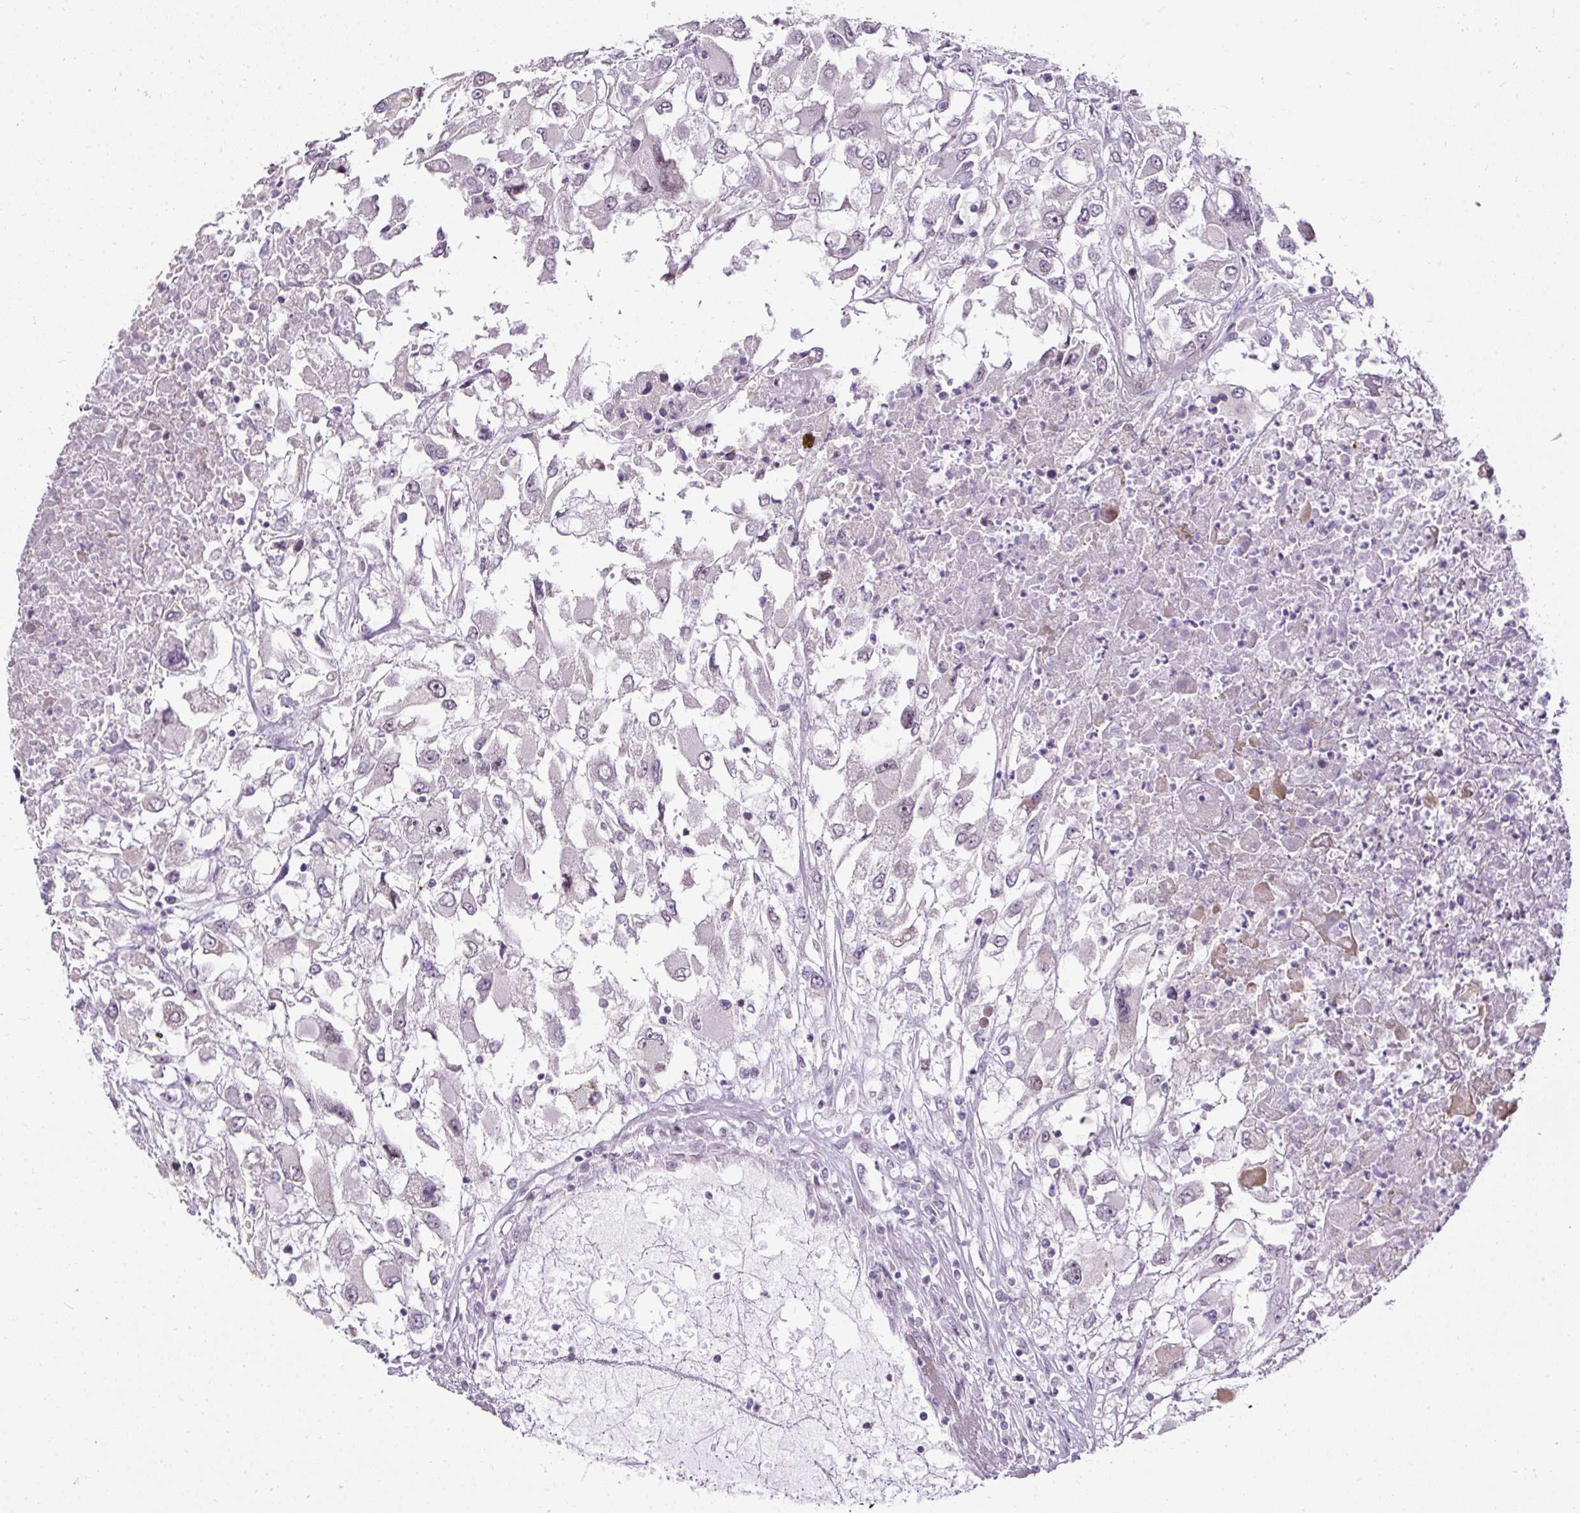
{"staining": {"intensity": "negative", "quantity": "none", "location": "none"}, "tissue": "renal cancer", "cell_type": "Tumor cells", "image_type": "cancer", "snomed": [{"axis": "morphology", "description": "Adenocarcinoma, NOS"}, {"axis": "topography", "description": "Kidney"}], "caption": "The photomicrograph exhibits no staining of tumor cells in renal cancer (adenocarcinoma).", "gene": "ARHGEF18", "patient": {"sex": "female", "age": 52}}